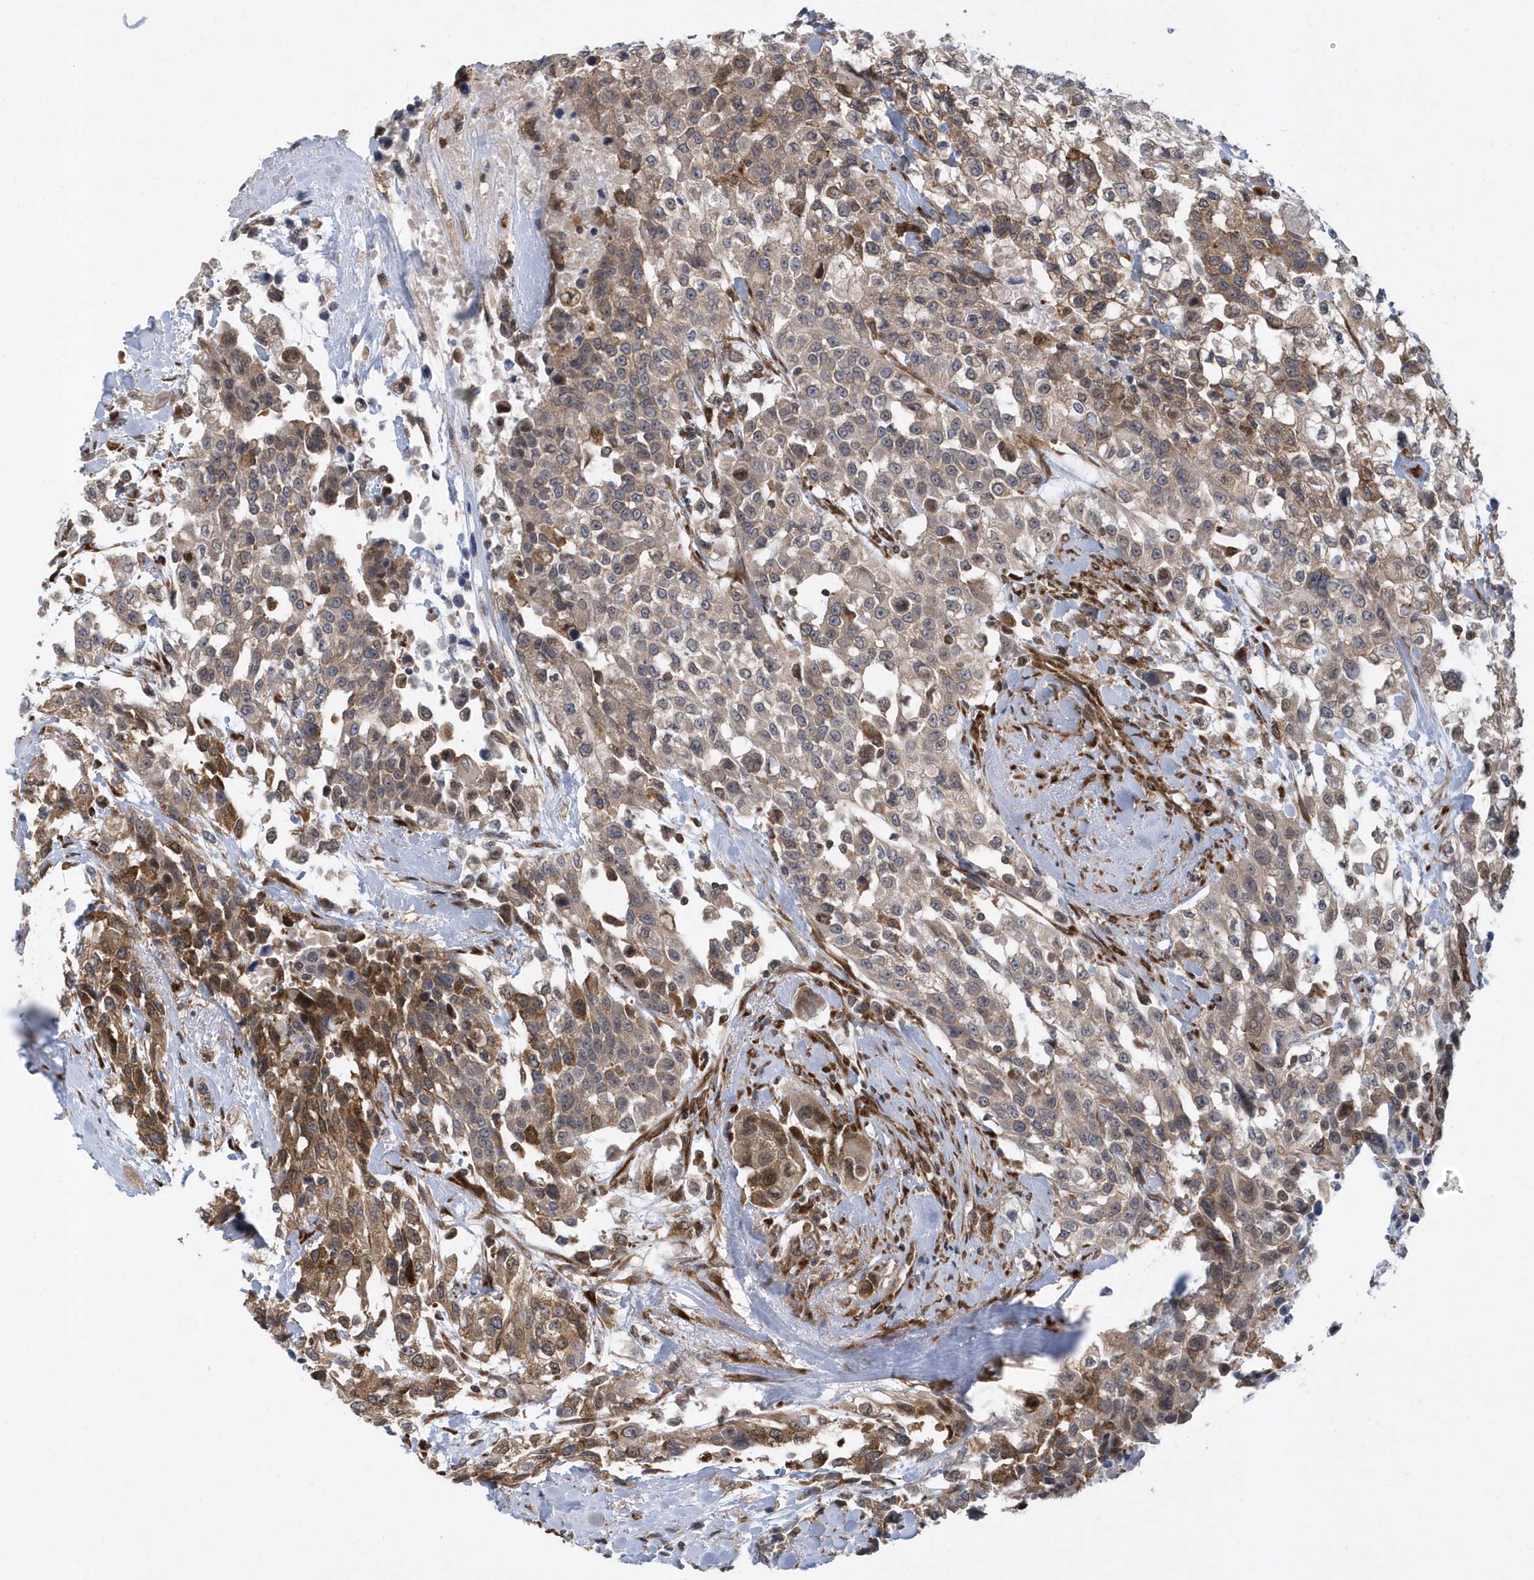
{"staining": {"intensity": "moderate", "quantity": "<25%", "location": "cytoplasmic/membranous"}, "tissue": "urothelial cancer", "cell_type": "Tumor cells", "image_type": "cancer", "snomed": [{"axis": "morphology", "description": "Urothelial carcinoma, High grade"}, {"axis": "topography", "description": "Urinary bladder"}], "caption": "A brown stain shows moderate cytoplasmic/membranous staining of a protein in human urothelial carcinoma (high-grade) tumor cells. (DAB IHC with brightfield microscopy, high magnification).", "gene": "PHF1", "patient": {"sex": "female", "age": 80}}